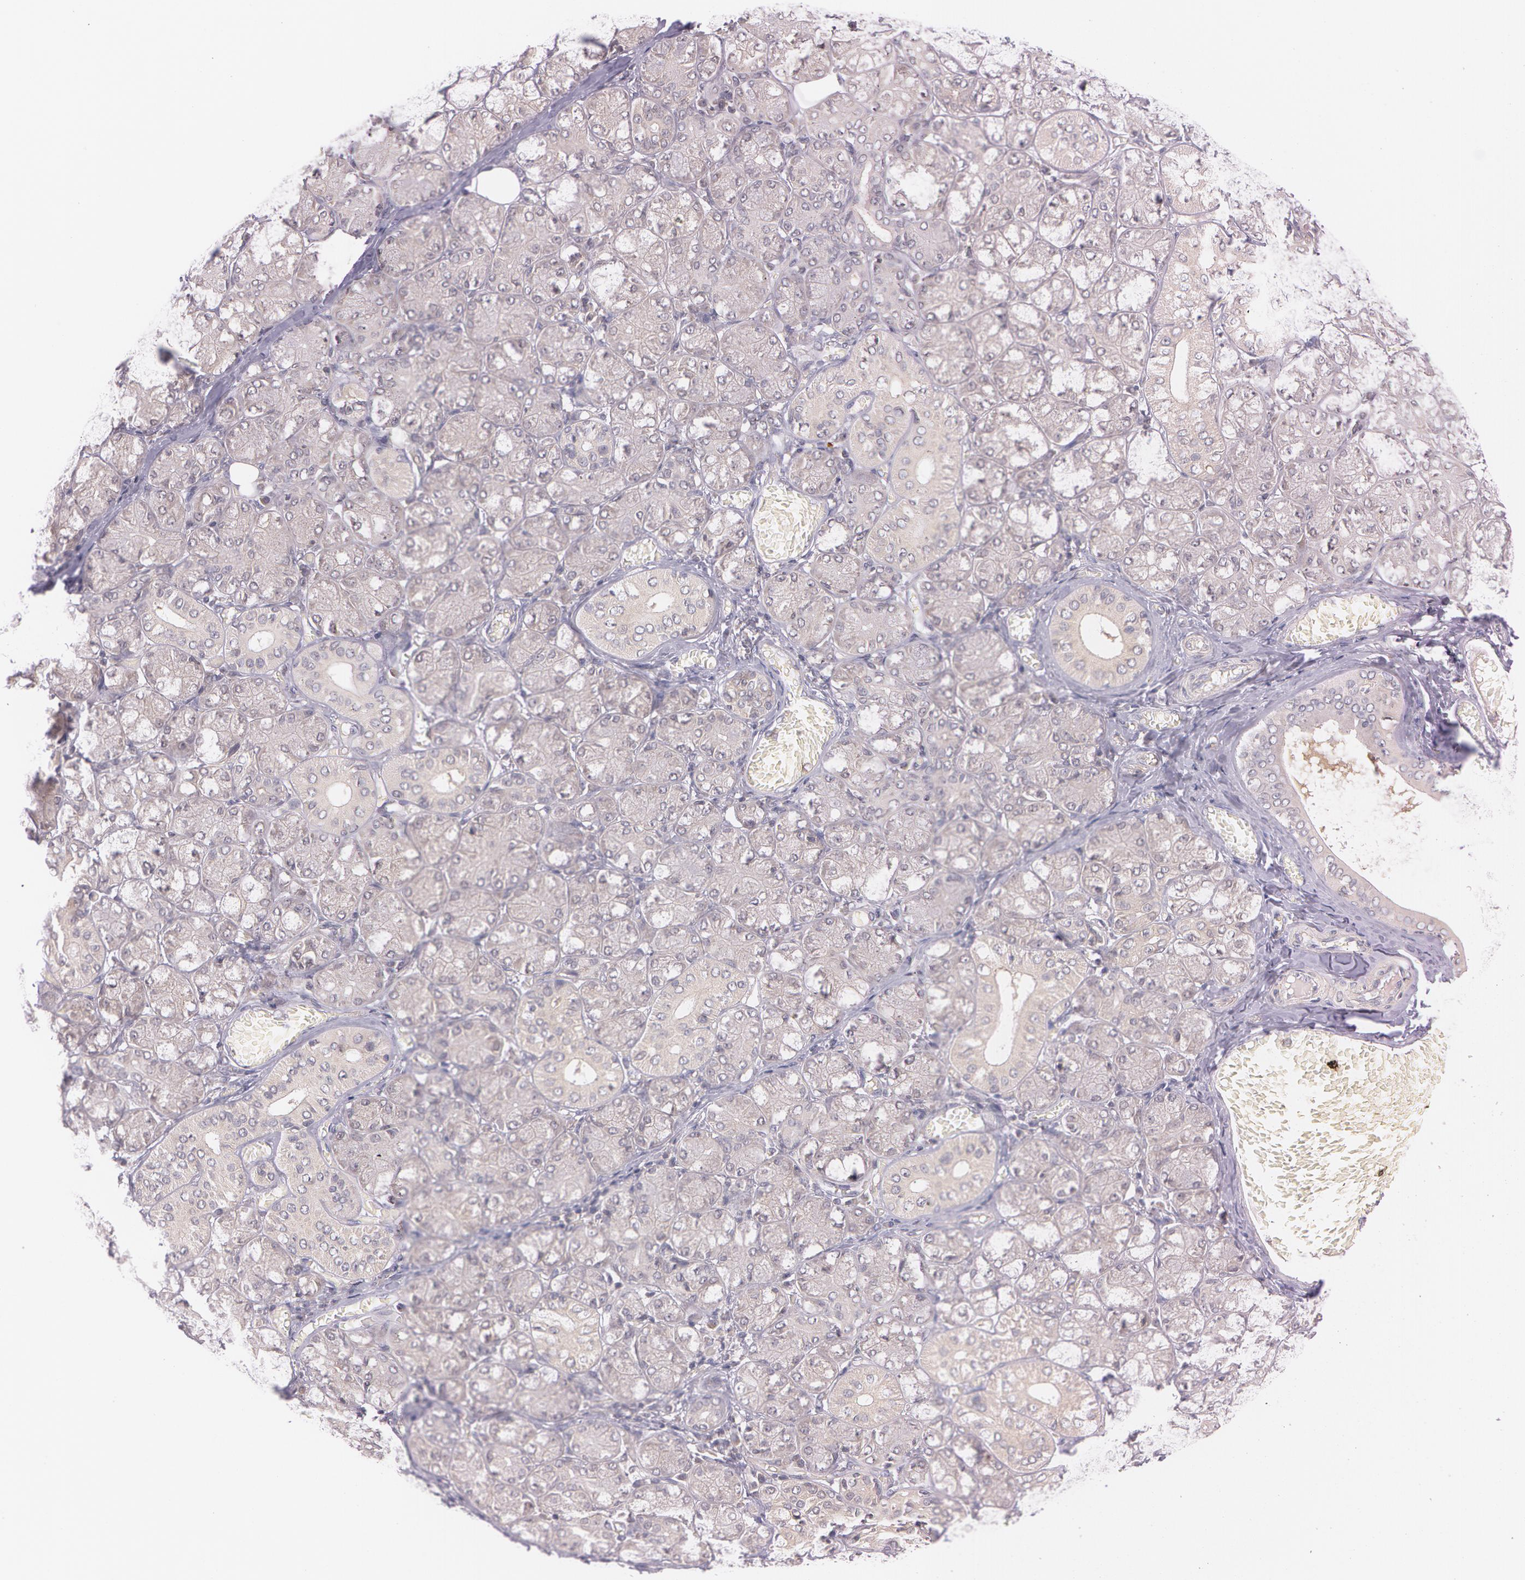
{"staining": {"intensity": "weak", "quantity": ">75%", "location": "cytoplasmic/membranous"}, "tissue": "salivary gland", "cell_type": "Glandular cells", "image_type": "normal", "snomed": [{"axis": "morphology", "description": "Normal tissue, NOS"}, {"axis": "topography", "description": "Salivary gland"}], "caption": "Unremarkable salivary gland reveals weak cytoplasmic/membranous positivity in approximately >75% of glandular cells, visualized by immunohistochemistry.", "gene": "ATG2B", "patient": {"sex": "female", "age": 24}}